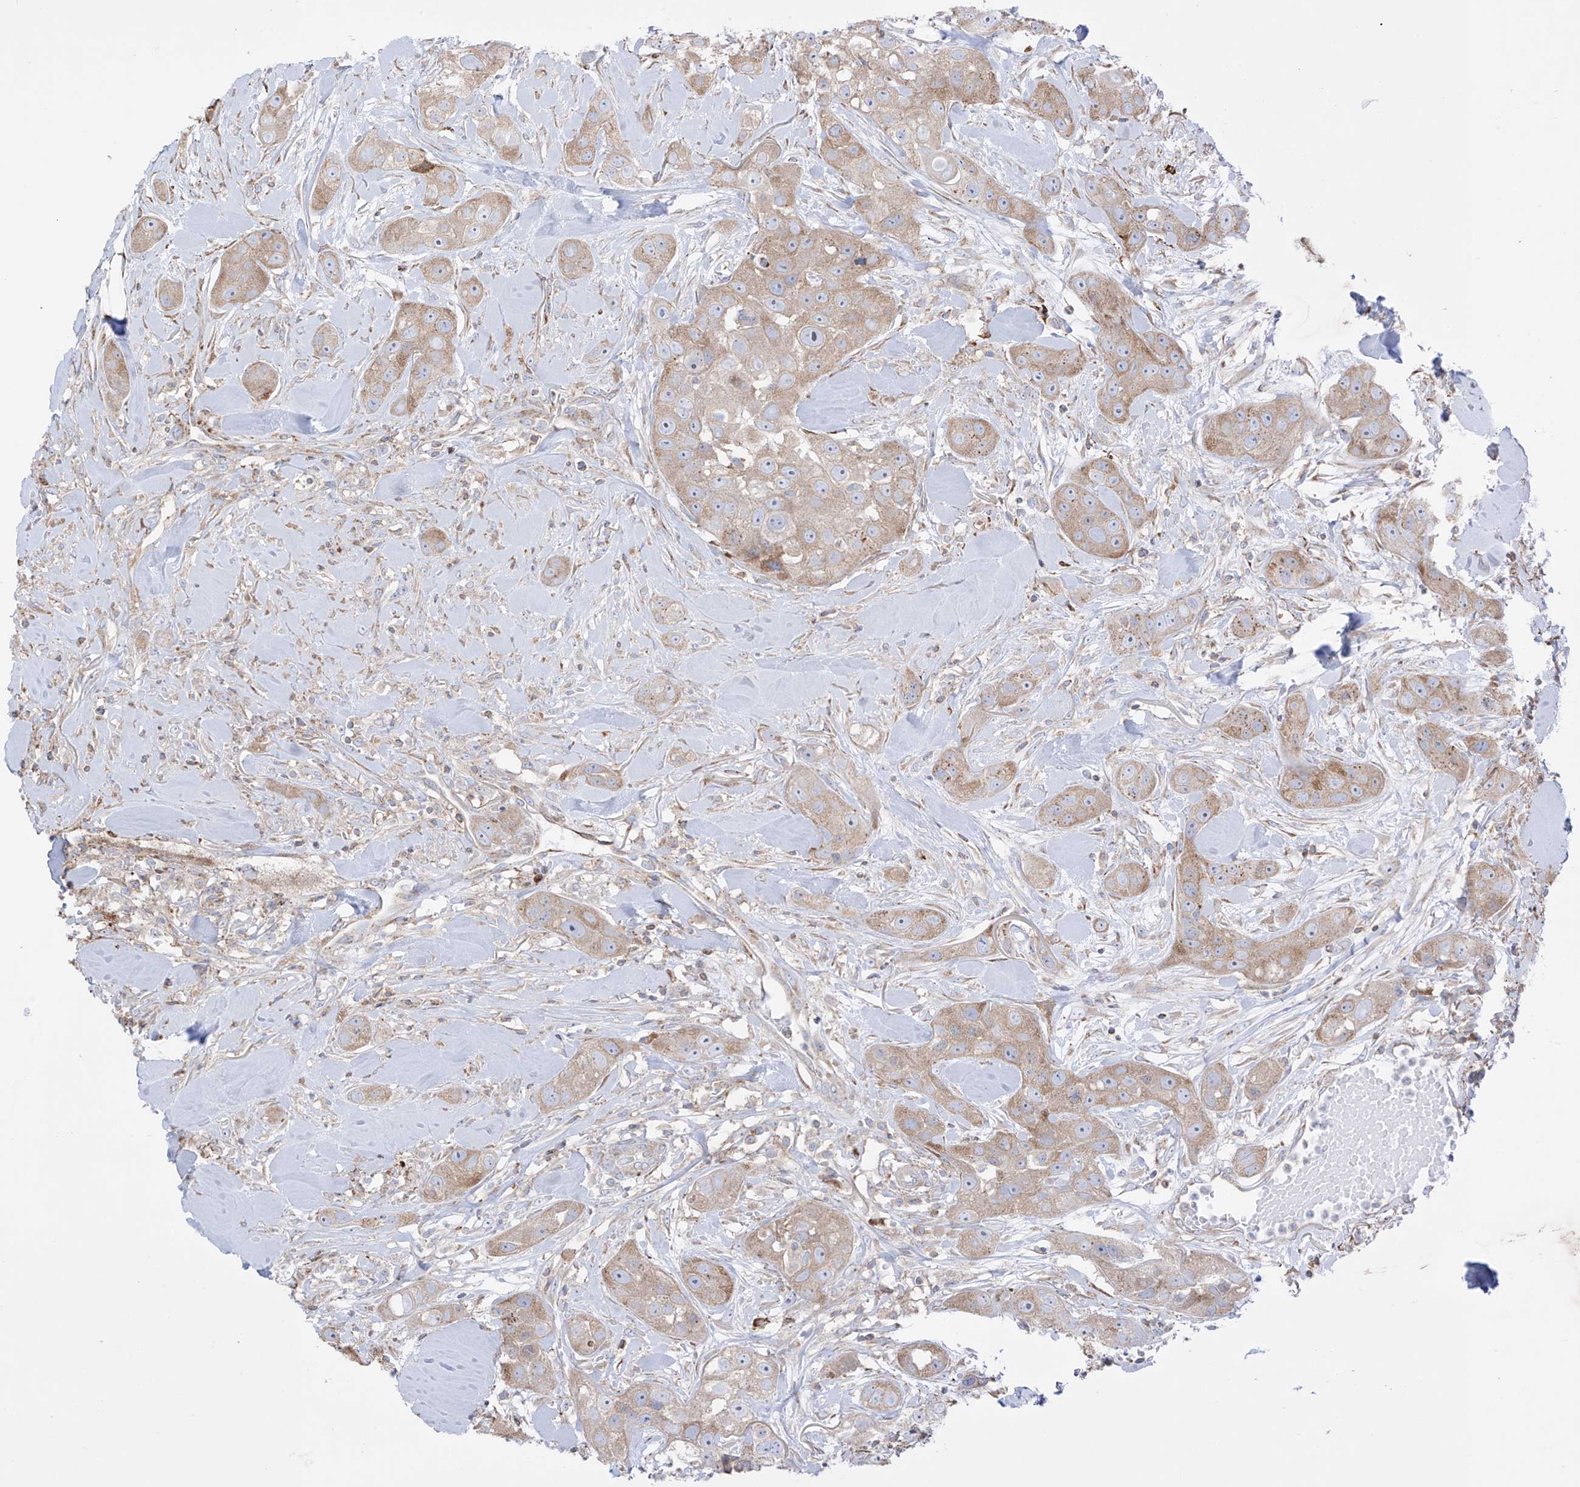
{"staining": {"intensity": "moderate", "quantity": ">75%", "location": "cytoplasmic/membranous"}, "tissue": "head and neck cancer", "cell_type": "Tumor cells", "image_type": "cancer", "snomed": [{"axis": "morphology", "description": "Normal tissue, NOS"}, {"axis": "morphology", "description": "Squamous cell carcinoma, NOS"}, {"axis": "topography", "description": "Skeletal muscle"}, {"axis": "topography", "description": "Head-Neck"}], "caption": "Head and neck cancer tissue exhibits moderate cytoplasmic/membranous expression in approximately >75% of tumor cells The staining was performed using DAB to visualize the protein expression in brown, while the nuclei were stained in blue with hematoxylin (Magnification: 20x).", "gene": "XKR3", "patient": {"sex": "male", "age": 51}}